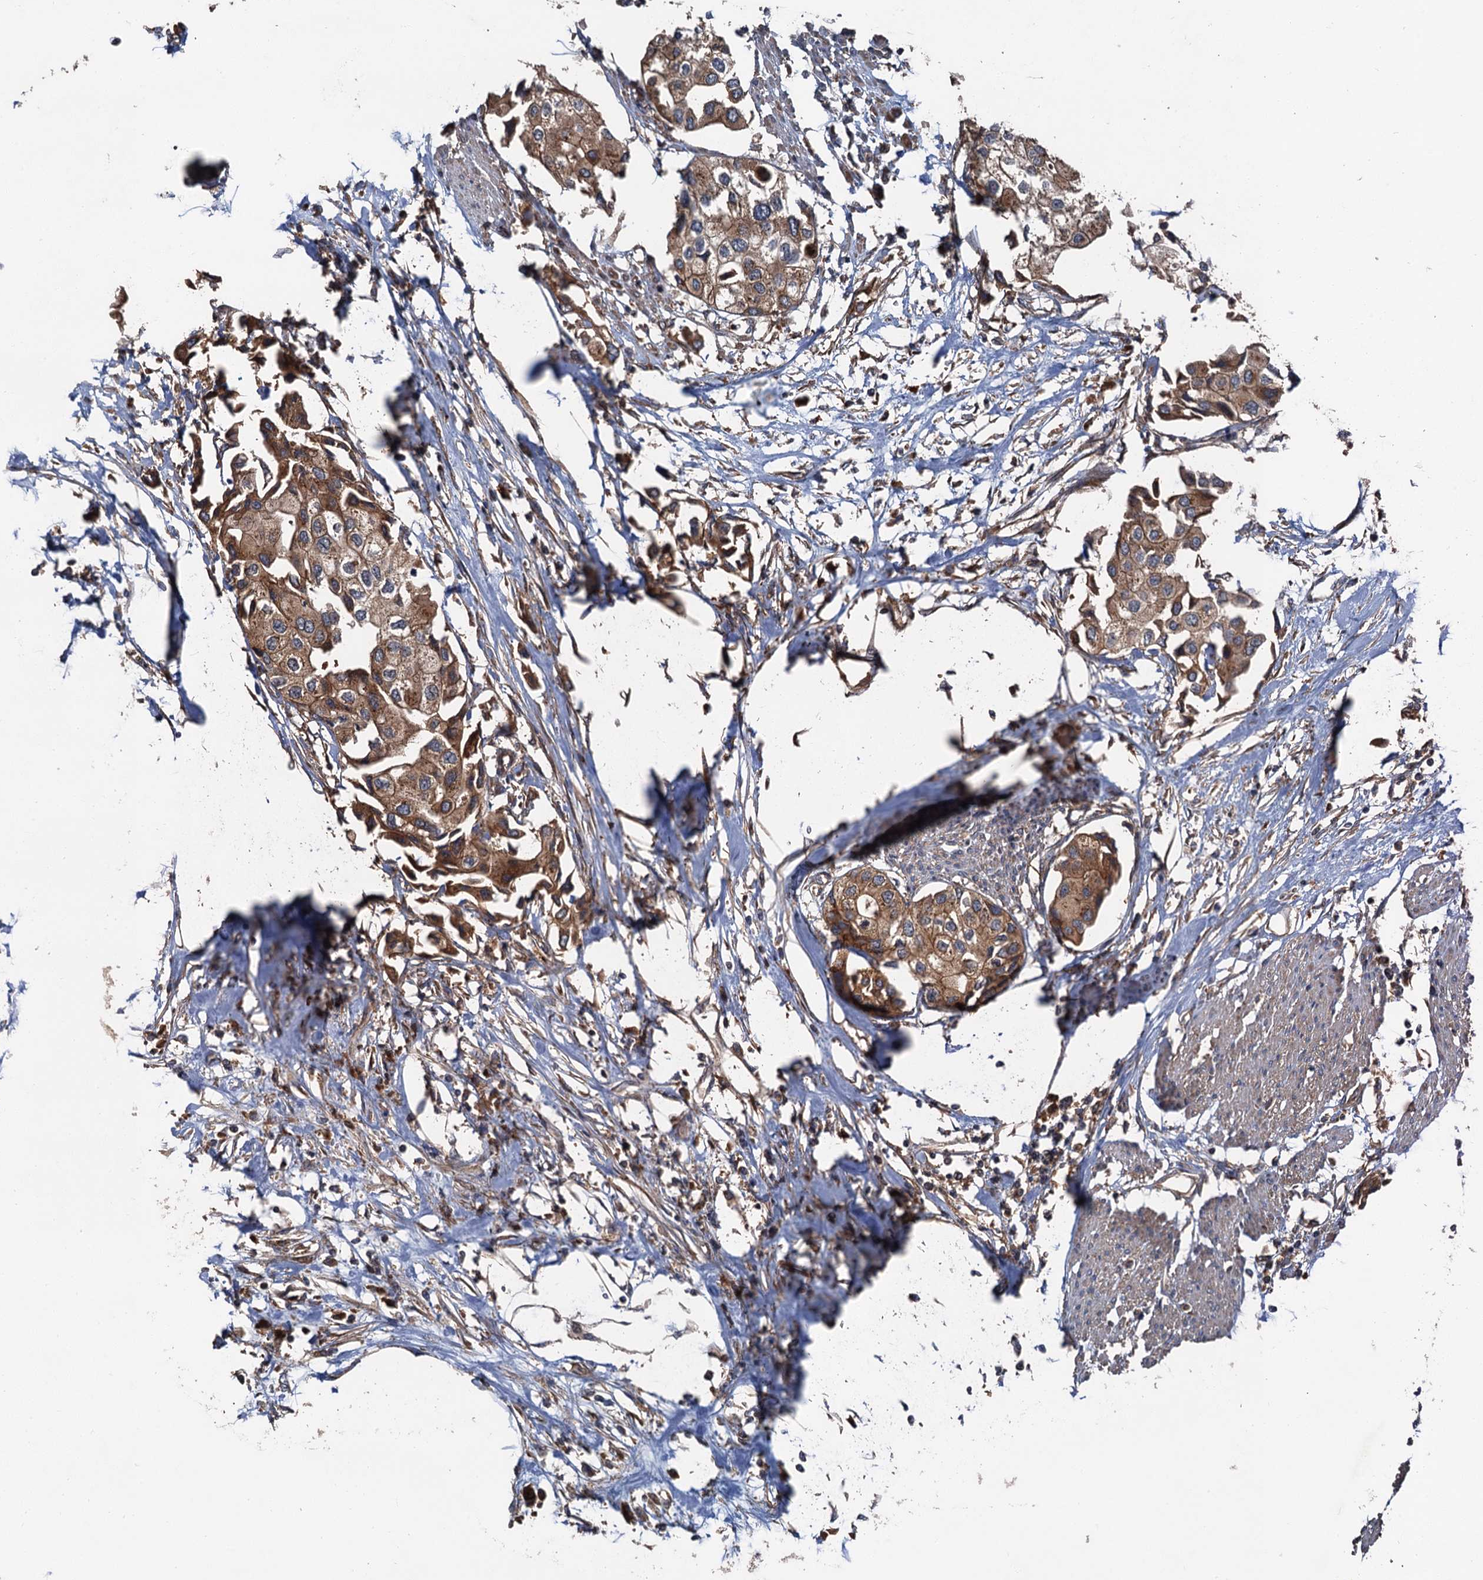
{"staining": {"intensity": "moderate", "quantity": ">75%", "location": "cytoplasmic/membranous"}, "tissue": "urothelial cancer", "cell_type": "Tumor cells", "image_type": "cancer", "snomed": [{"axis": "morphology", "description": "Urothelial carcinoma, High grade"}, {"axis": "topography", "description": "Urinary bladder"}], "caption": "A brown stain shows moderate cytoplasmic/membranous expression of a protein in human urothelial carcinoma (high-grade) tumor cells.", "gene": "COG3", "patient": {"sex": "male", "age": 64}}